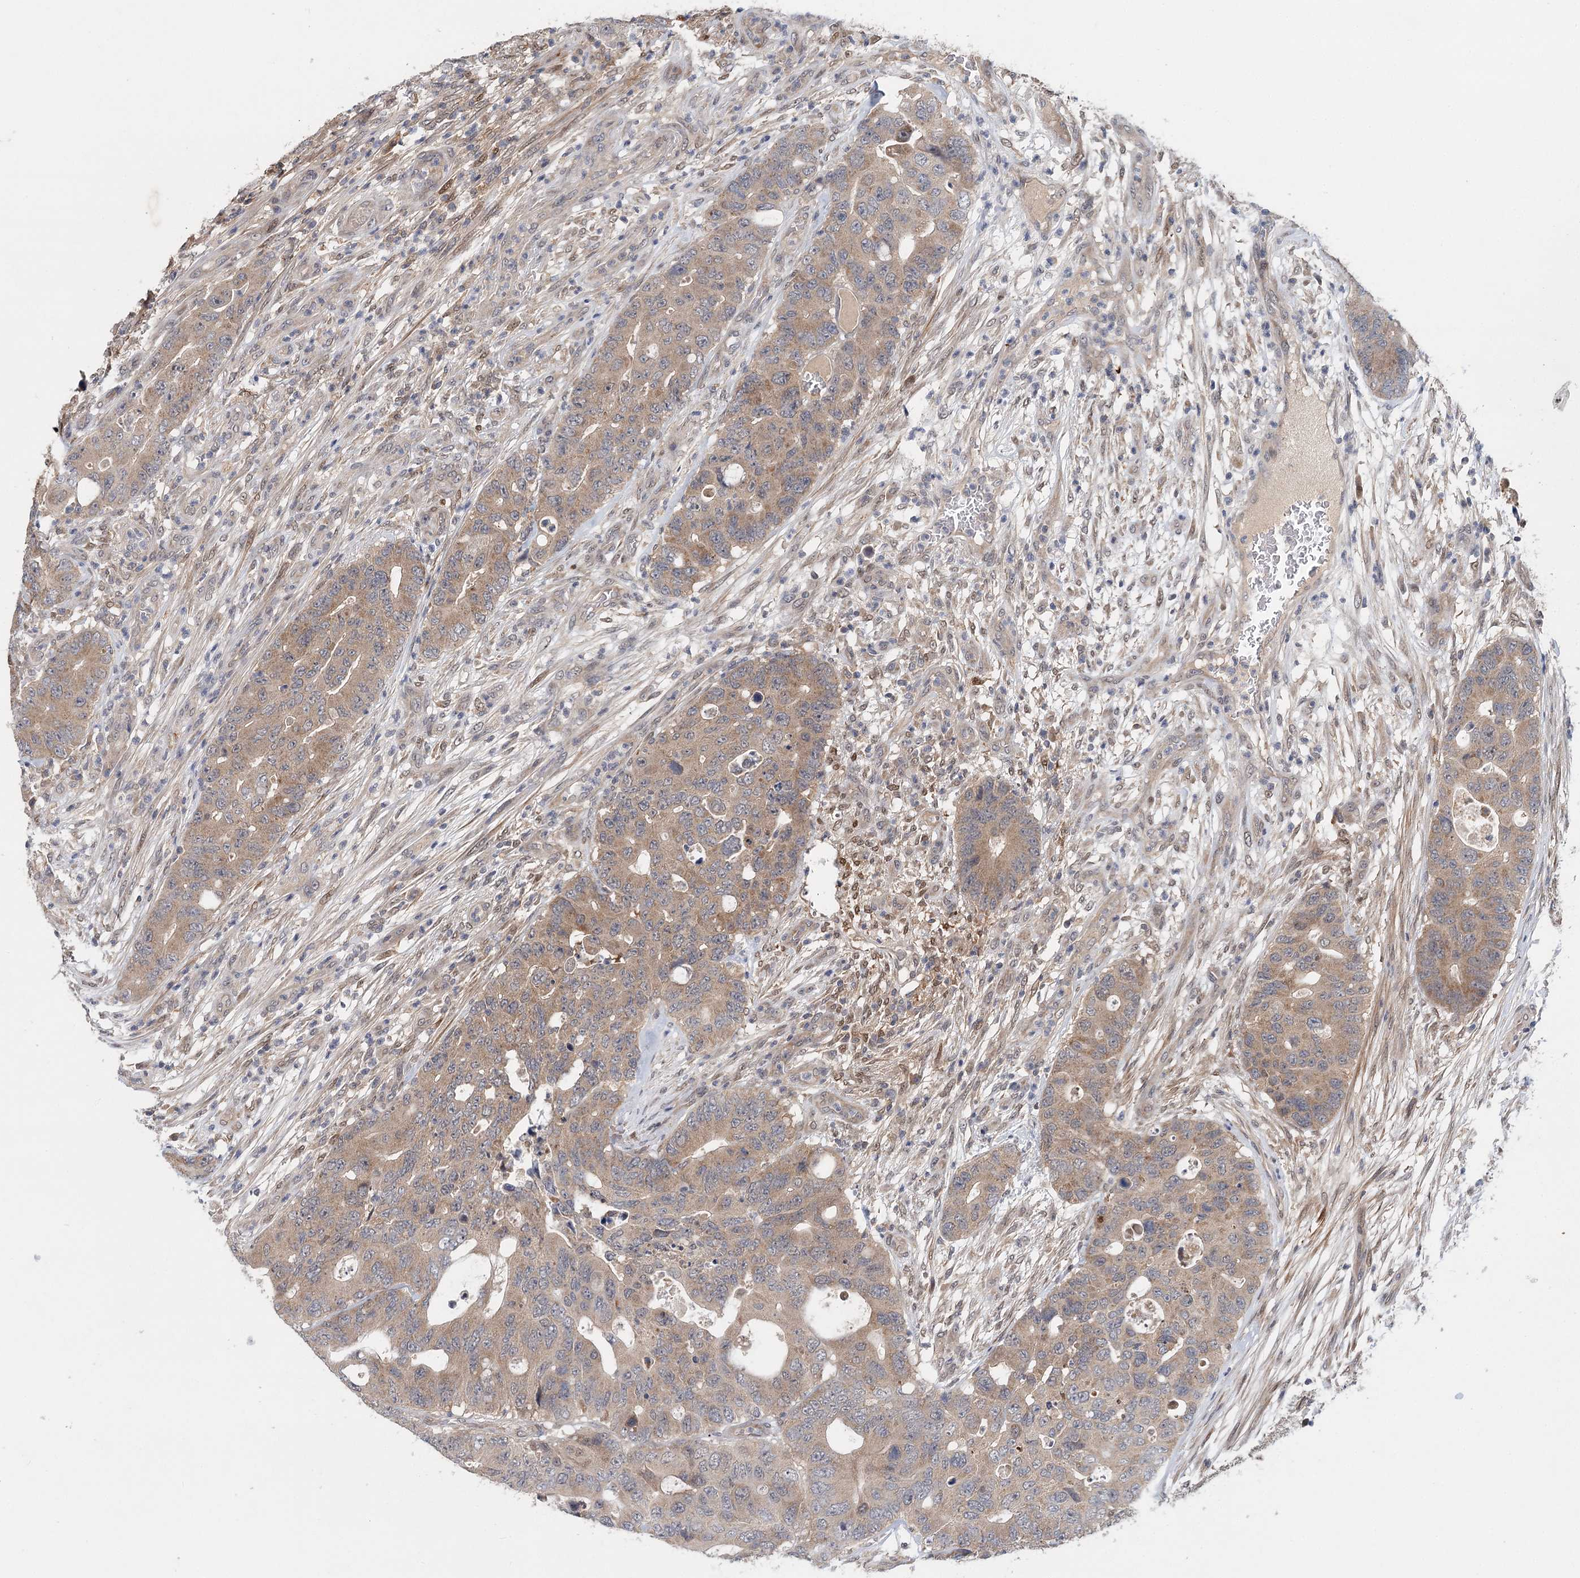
{"staining": {"intensity": "moderate", "quantity": ">75%", "location": "cytoplasmic/membranous"}, "tissue": "colorectal cancer", "cell_type": "Tumor cells", "image_type": "cancer", "snomed": [{"axis": "morphology", "description": "Adenocarcinoma, NOS"}, {"axis": "topography", "description": "Colon"}], "caption": "A brown stain labels moderate cytoplasmic/membranous expression of a protein in colorectal adenocarcinoma tumor cells.", "gene": "AP3B1", "patient": {"sex": "male", "age": 71}}